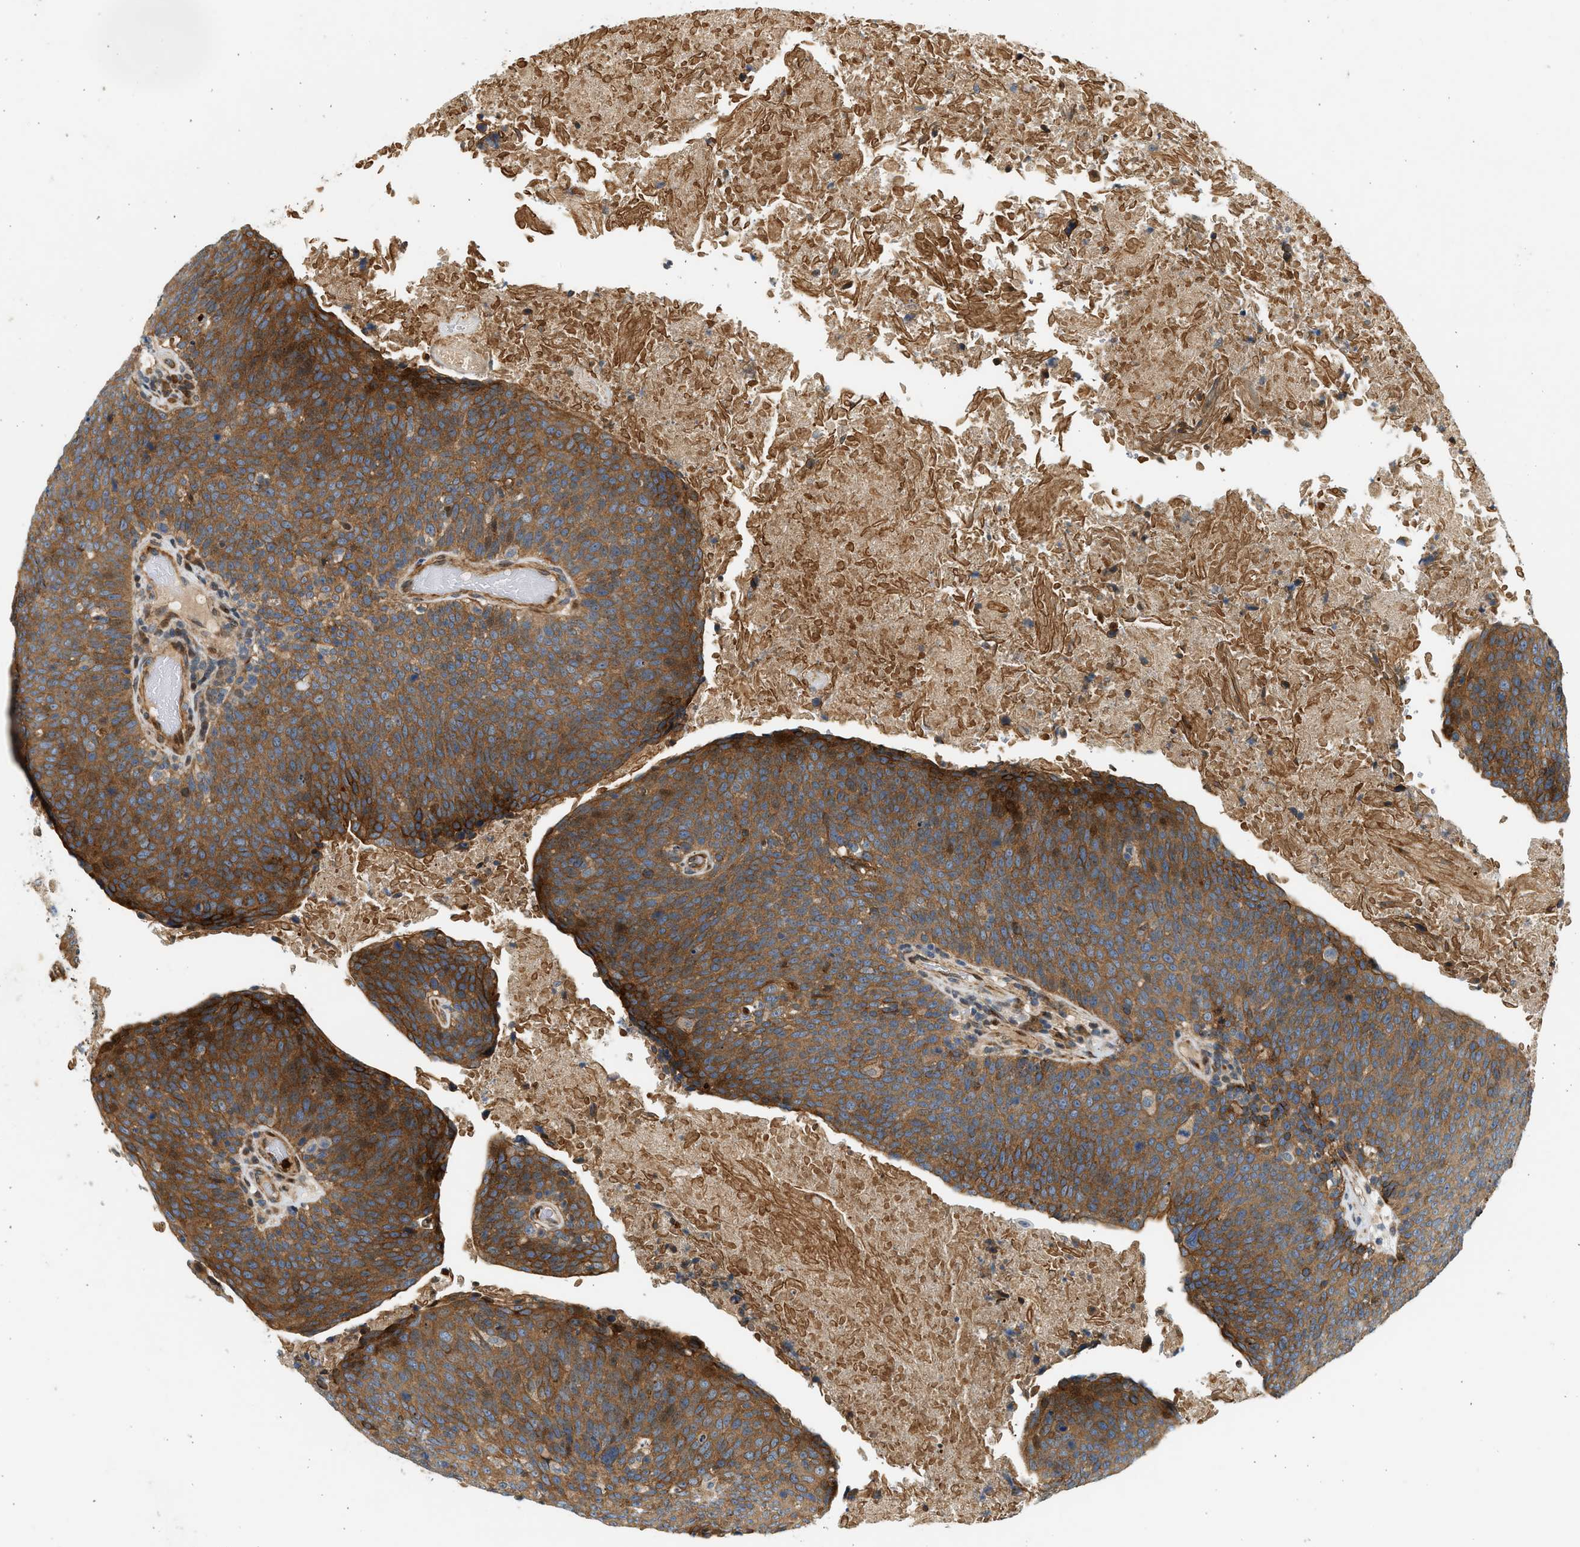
{"staining": {"intensity": "strong", "quantity": ">75%", "location": "cytoplasmic/membranous"}, "tissue": "head and neck cancer", "cell_type": "Tumor cells", "image_type": "cancer", "snomed": [{"axis": "morphology", "description": "Squamous cell carcinoma, NOS"}, {"axis": "morphology", "description": "Squamous cell carcinoma, metastatic, NOS"}, {"axis": "topography", "description": "Lymph node"}, {"axis": "topography", "description": "Head-Neck"}], "caption": "An immunohistochemistry (IHC) image of tumor tissue is shown. Protein staining in brown highlights strong cytoplasmic/membranous positivity in head and neck cancer within tumor cells.", "gene": "NRSN2", "patient": {"sex": "male", "age": 62}}